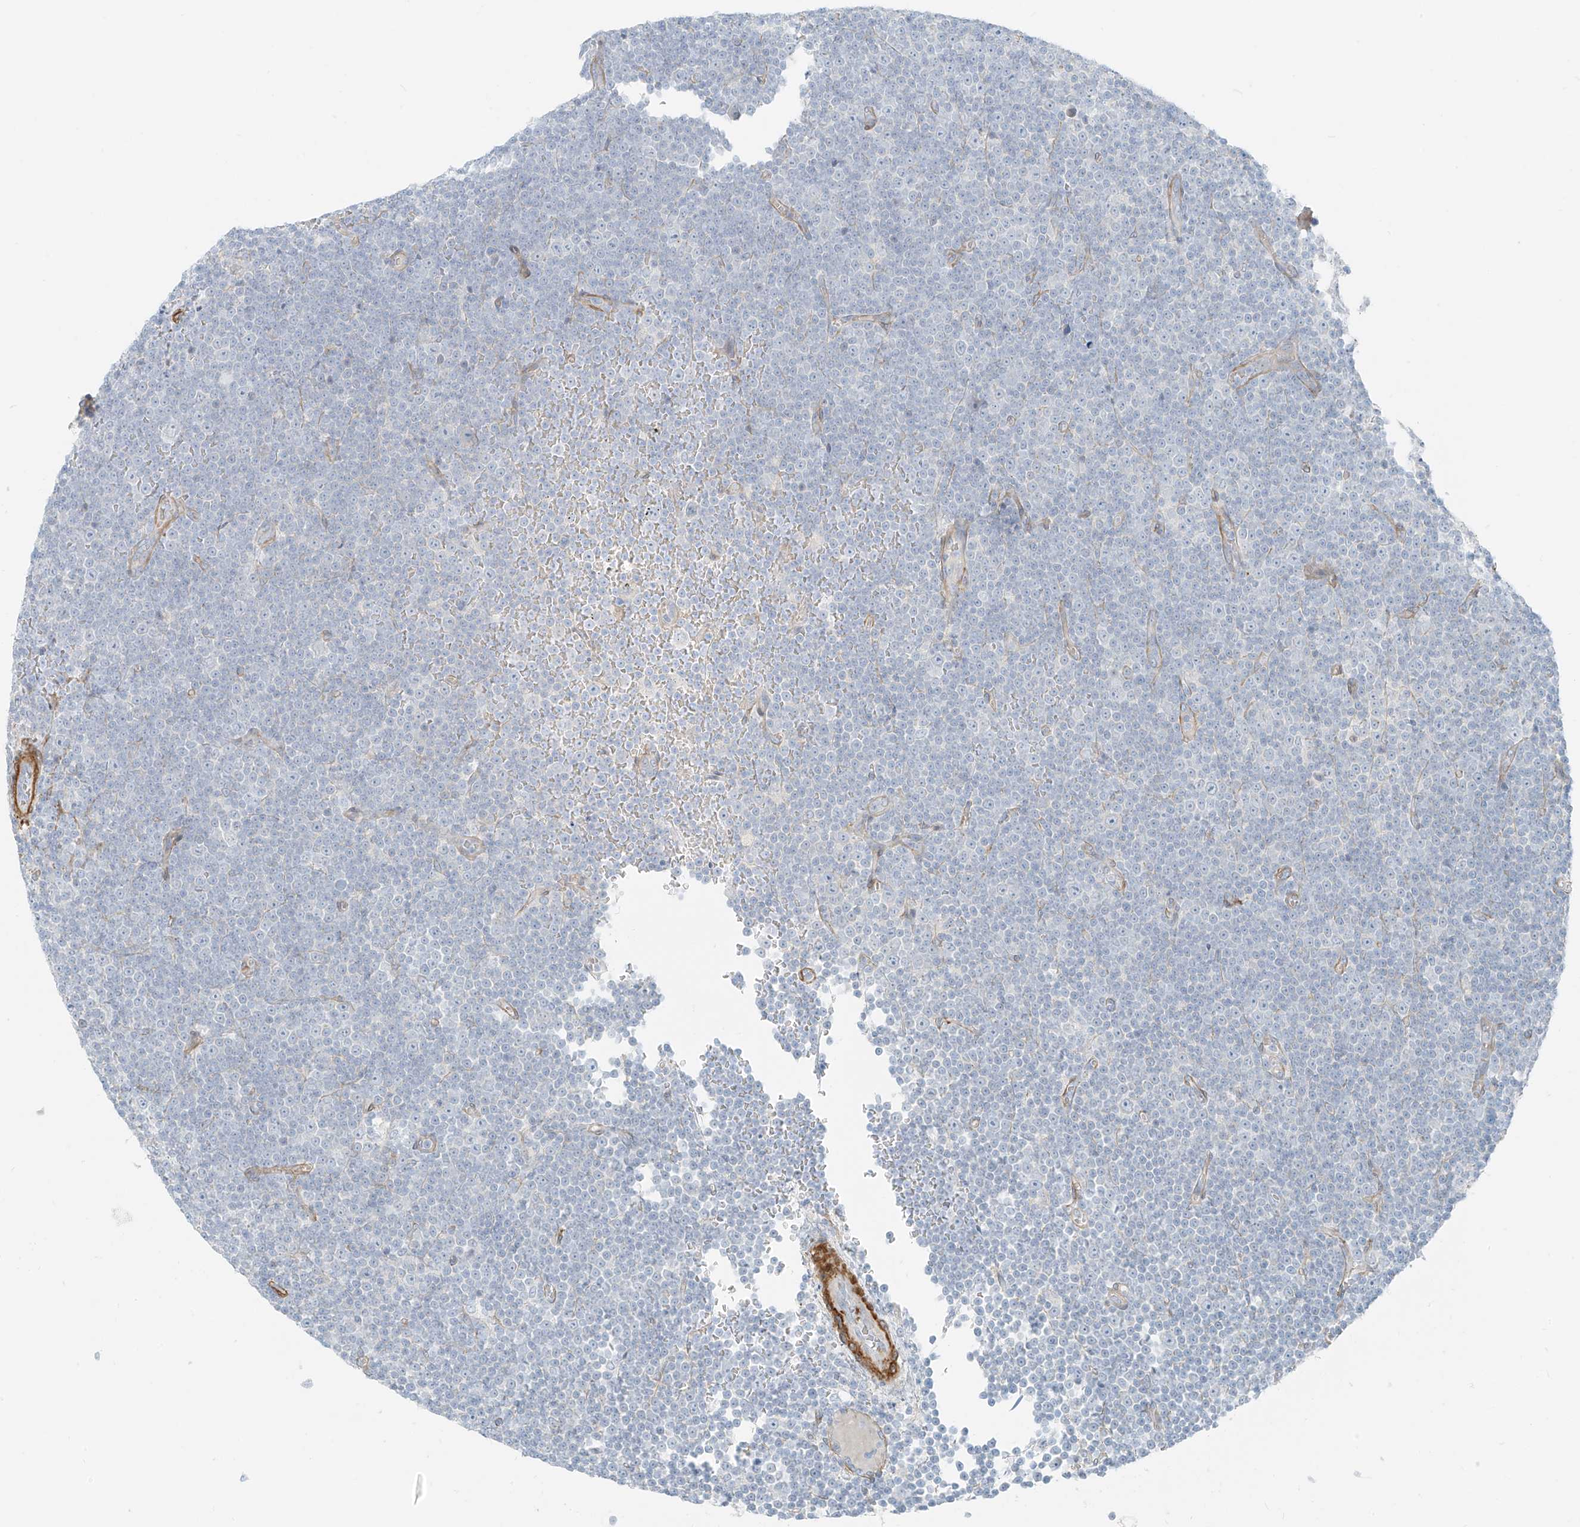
{"staining": {"intensity": "negative", "quantity": "none", "location": "none"}, "tissue": "lymphoma", "cell_type": "Tumor cells", "image_type": "cancer", "snomed": [{"axis": "morphology", "description": "Malignant lymphoma, non-Hodgkin's type, Low grade"}, {"axis": "topography", "description": "Lymph node"}], "caption": "Immunohistochemistry (IHC) histopathology image of malignant lymphoma, non-Hodgkin's type (low-grade) stained for a protein (brown), which shows no positivity in tumor cells.", "gene": "SMCP", "patient": {"sex": "female", "age": 67}}